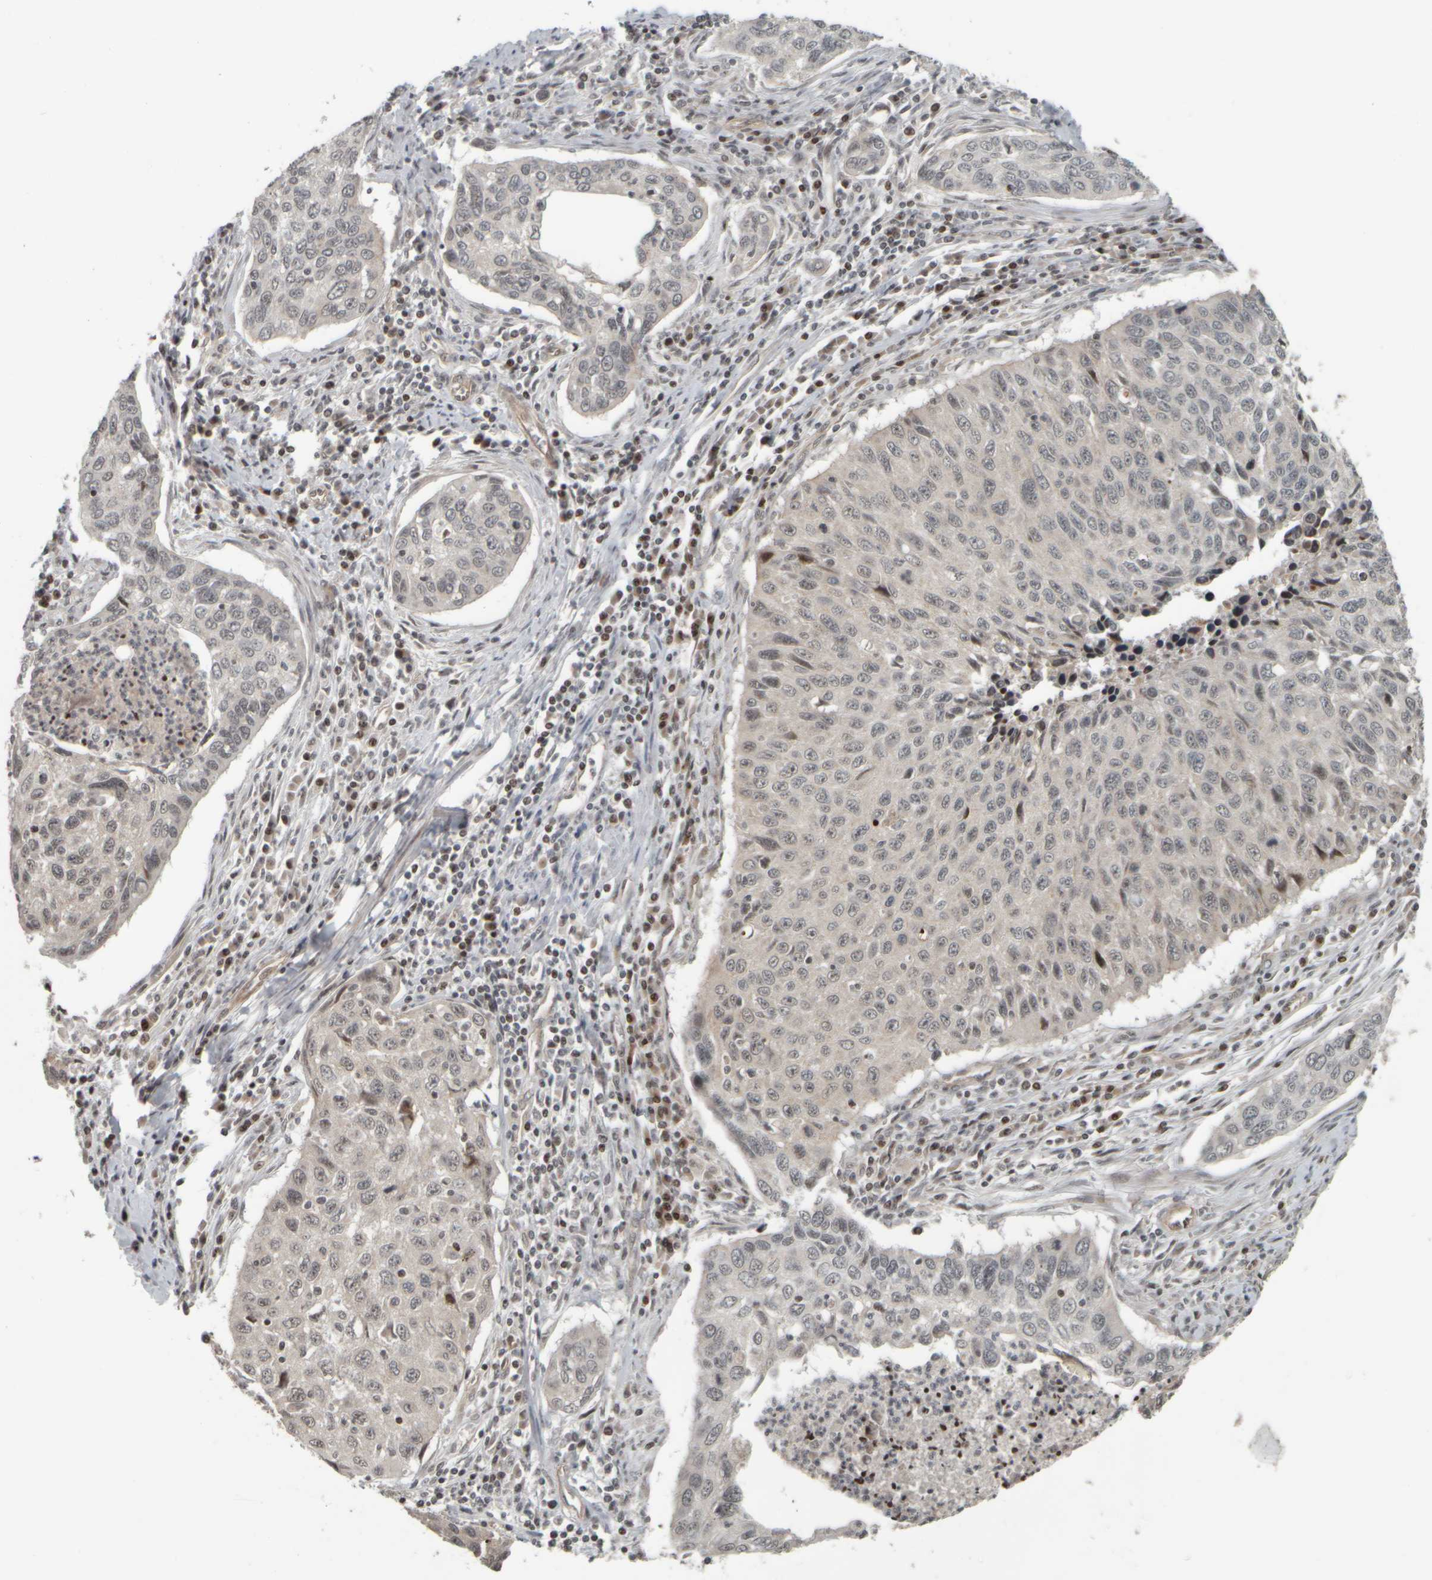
{"staining": {"intensity": "weak", "quantity": "25%-75%", "location": "nuclear"}, "tissue": "cervical cancer", "cell_type": "Tumor cells", "image_type": "cancer", "snomed": [{"axis": "morphology", "description": "Squamous cell carcinoma, NOS"}, {"axis": "topography", "description": "Cervix"}], "caption": "Cervical squamous cell carcinoma tissue demonstrates weak nuclear expression in approximately 25%-75% of tumor cells, visualized by immunohistochemistry.", "gene": "NAPG", "patient": {"sex": "female", "age": 53}}